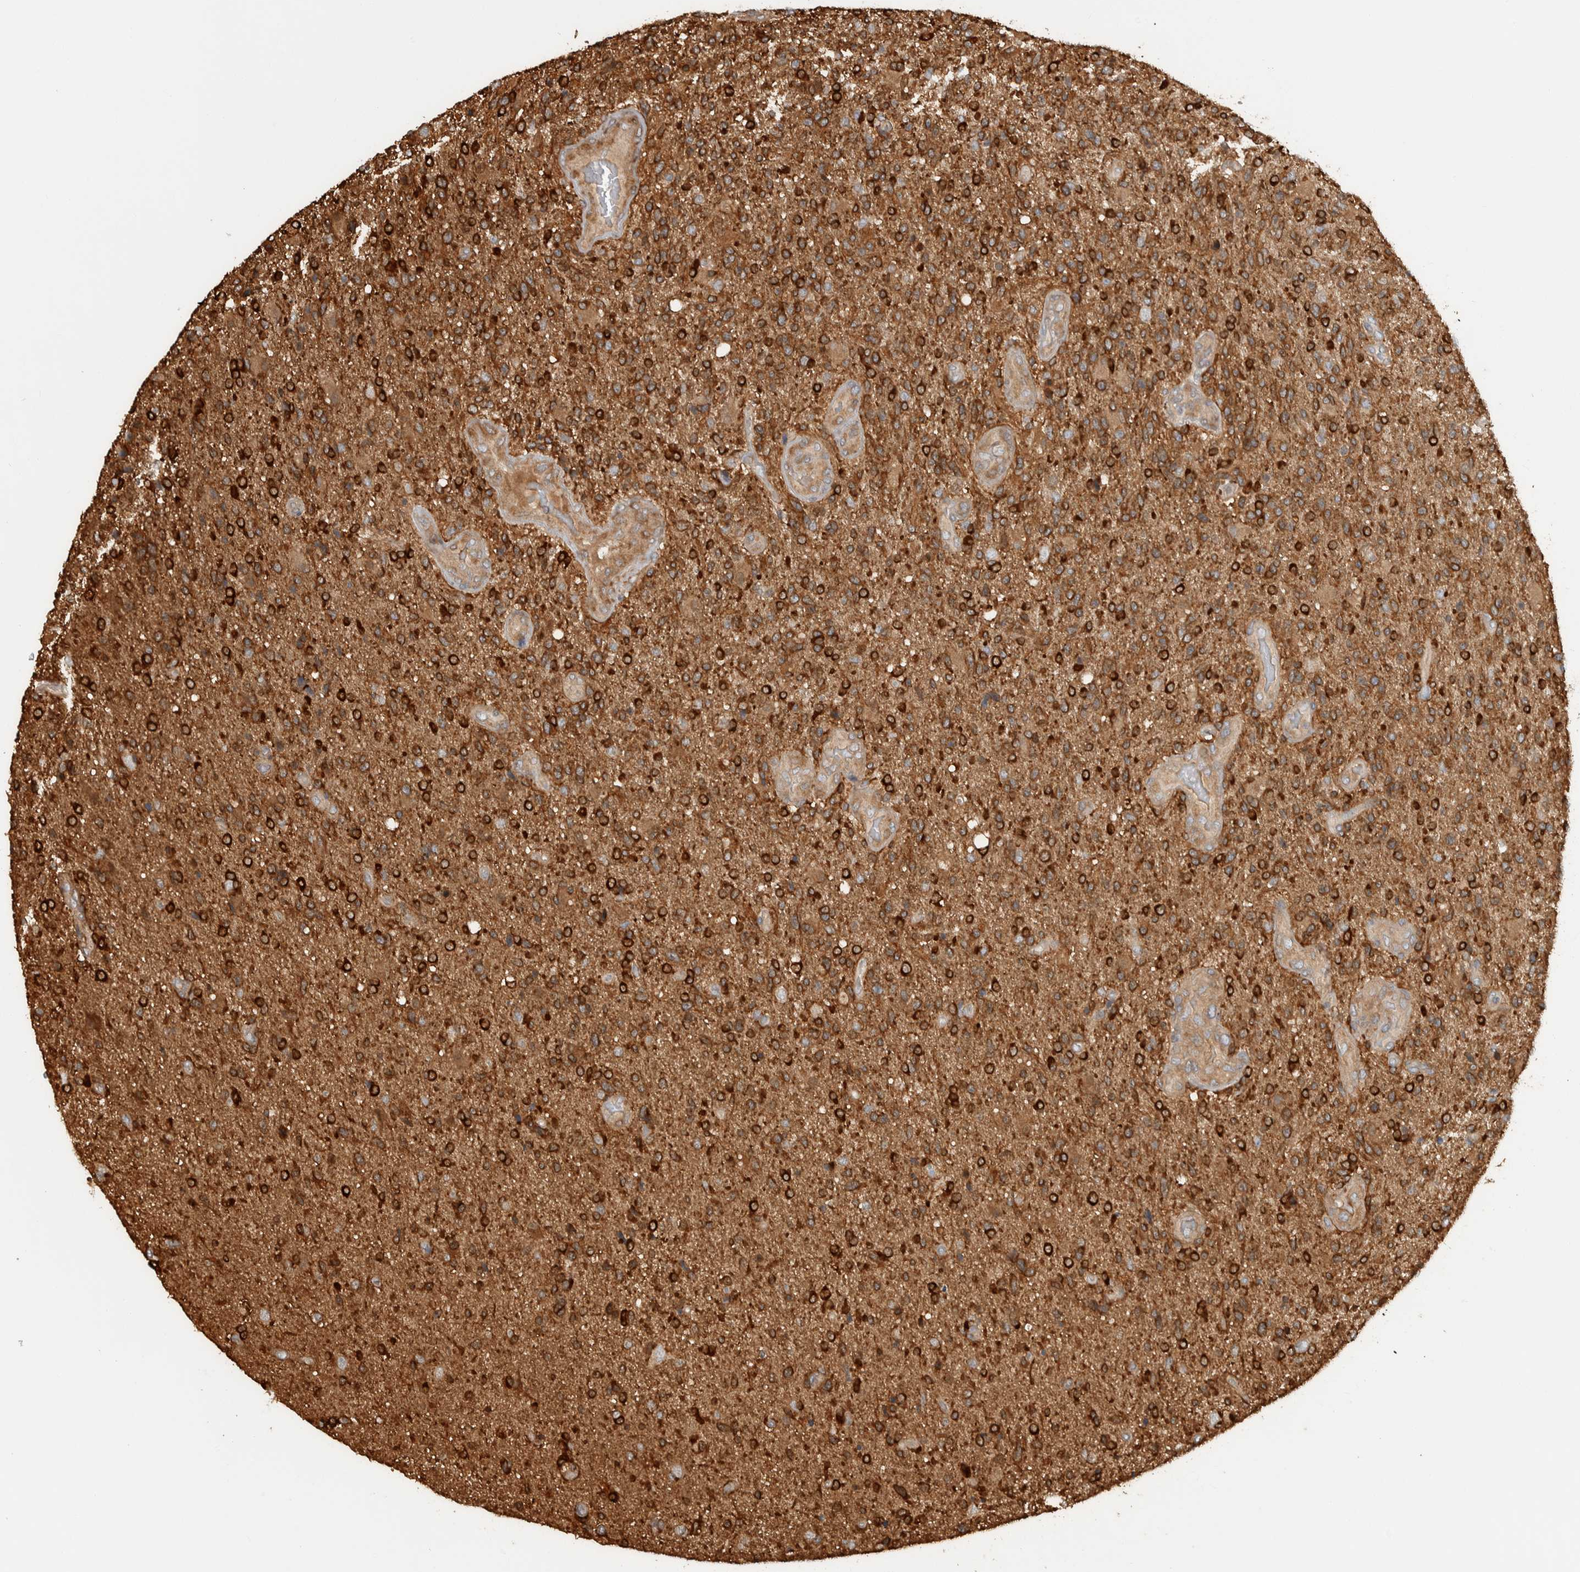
{"staining": {"intensity": "strong", "quantity": ">75%", "location": "cytoplasmic/membranous"}, "tissue": "glioma", "cell_type": "Tumor cells", "image_type": "cancer", "snomed": [{"axis": "morphology", "description": "Glioma, malignant, High grade"}, {"axis": "topography", "description": "Brain"}], "caption": "A brown stain highlights strong cytoplasmic/membranous staining of a protein in glioma tumor cells. The protein of interest is shown in brown color, while the nuclei are stained blue.", "gene": "CNTROB", "patient": {"sex": "male", "age": 72}}